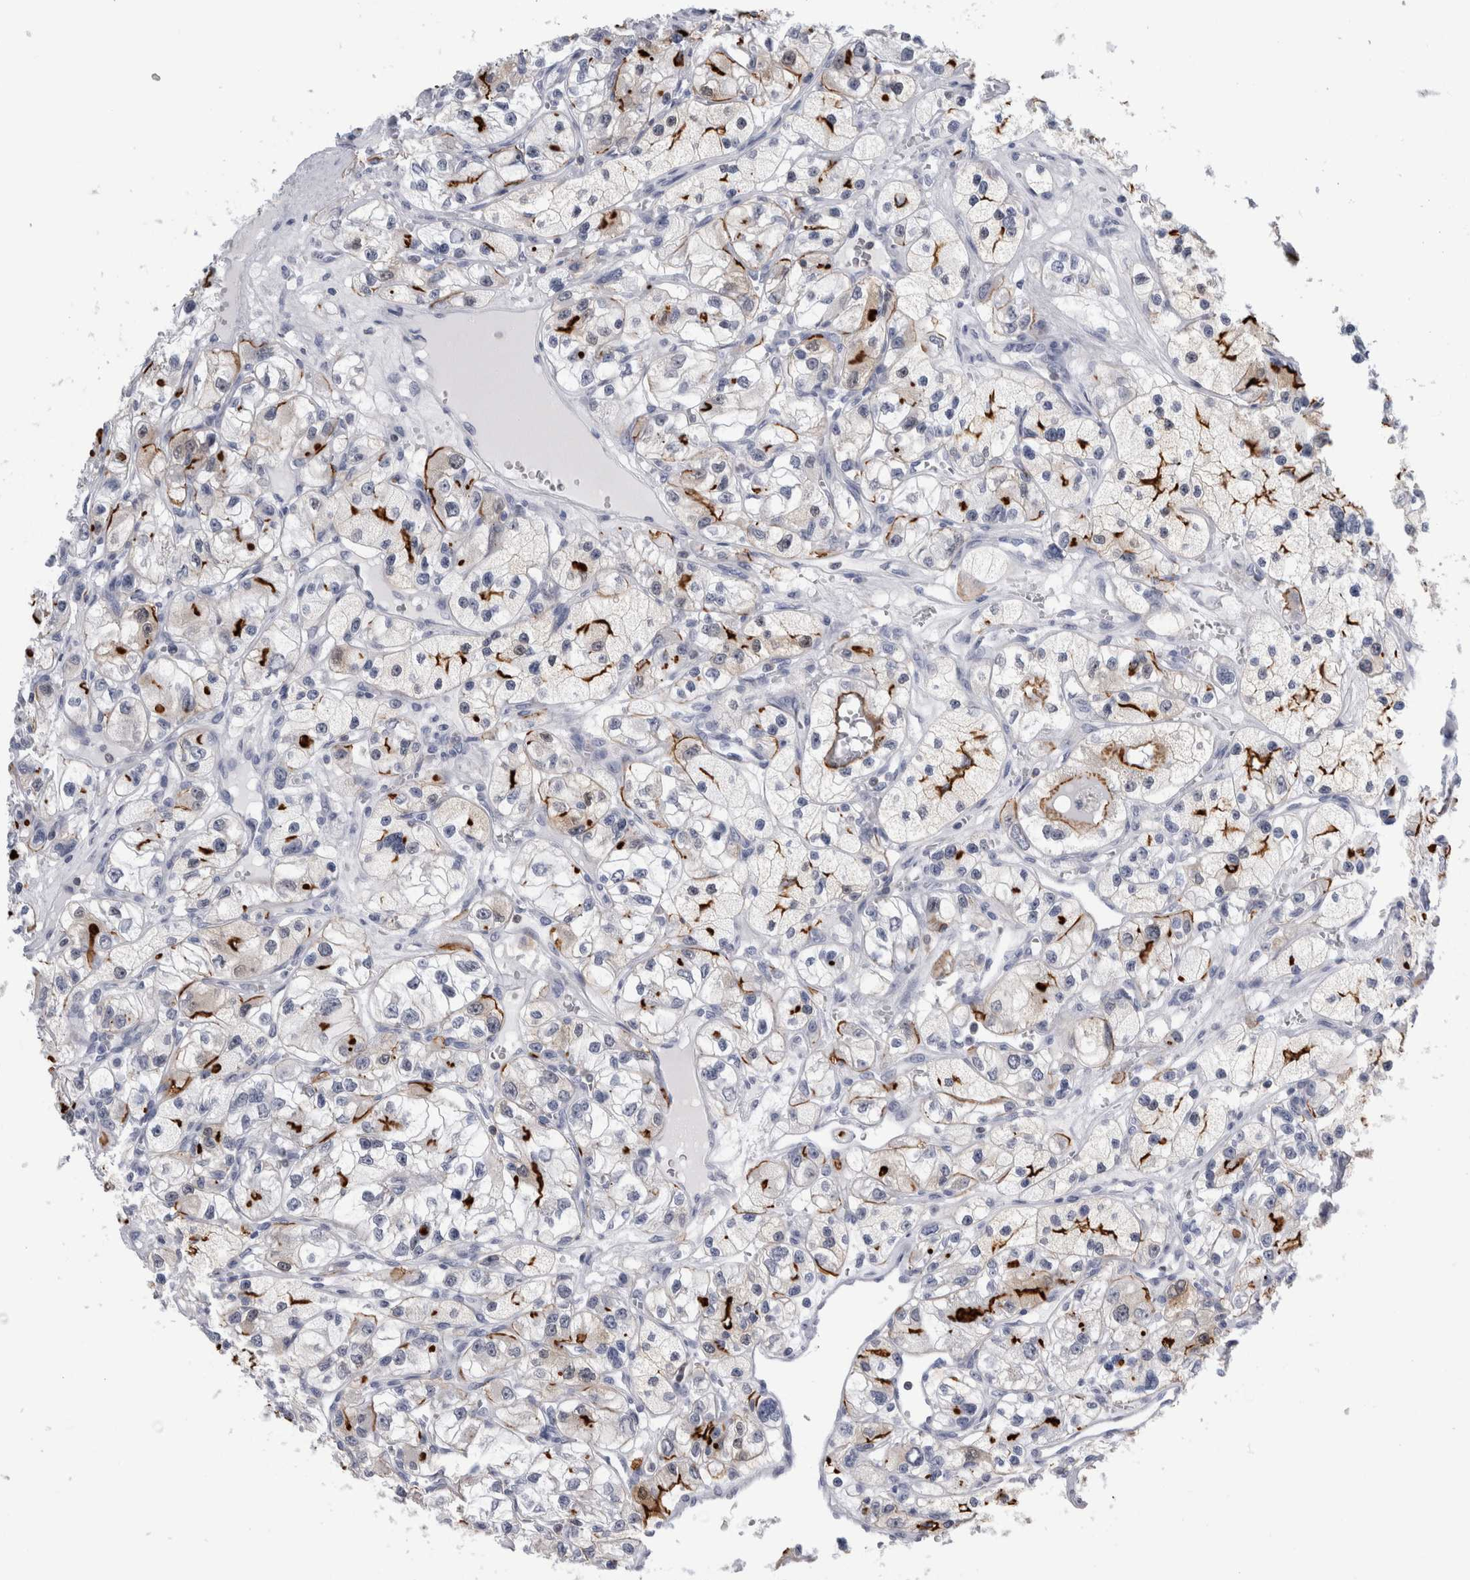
{"staining": {"intensity": "moderate", "quantity": "<25%", "location": "cytoplasmic/membranous"}, "tissue": "renal cancer", "cell_type": "Tumor cells", "image_type": "cancer", "snomed": [{"axis": "morphology", "description": "Adenocarcinoma, NOS"}, {"axis": "topography", "description": "Kidney"}], "caption": "Immunohistochemistry micrograph of adenocarcinoma (renal) stained for a protein (brown), which demonstrates low levels of moderate cytoplasmic/membranous expression in approximately <25% of tumor cells.", "gene": "ANKFY1", "patient": {"sex": "female", "age": 57}}